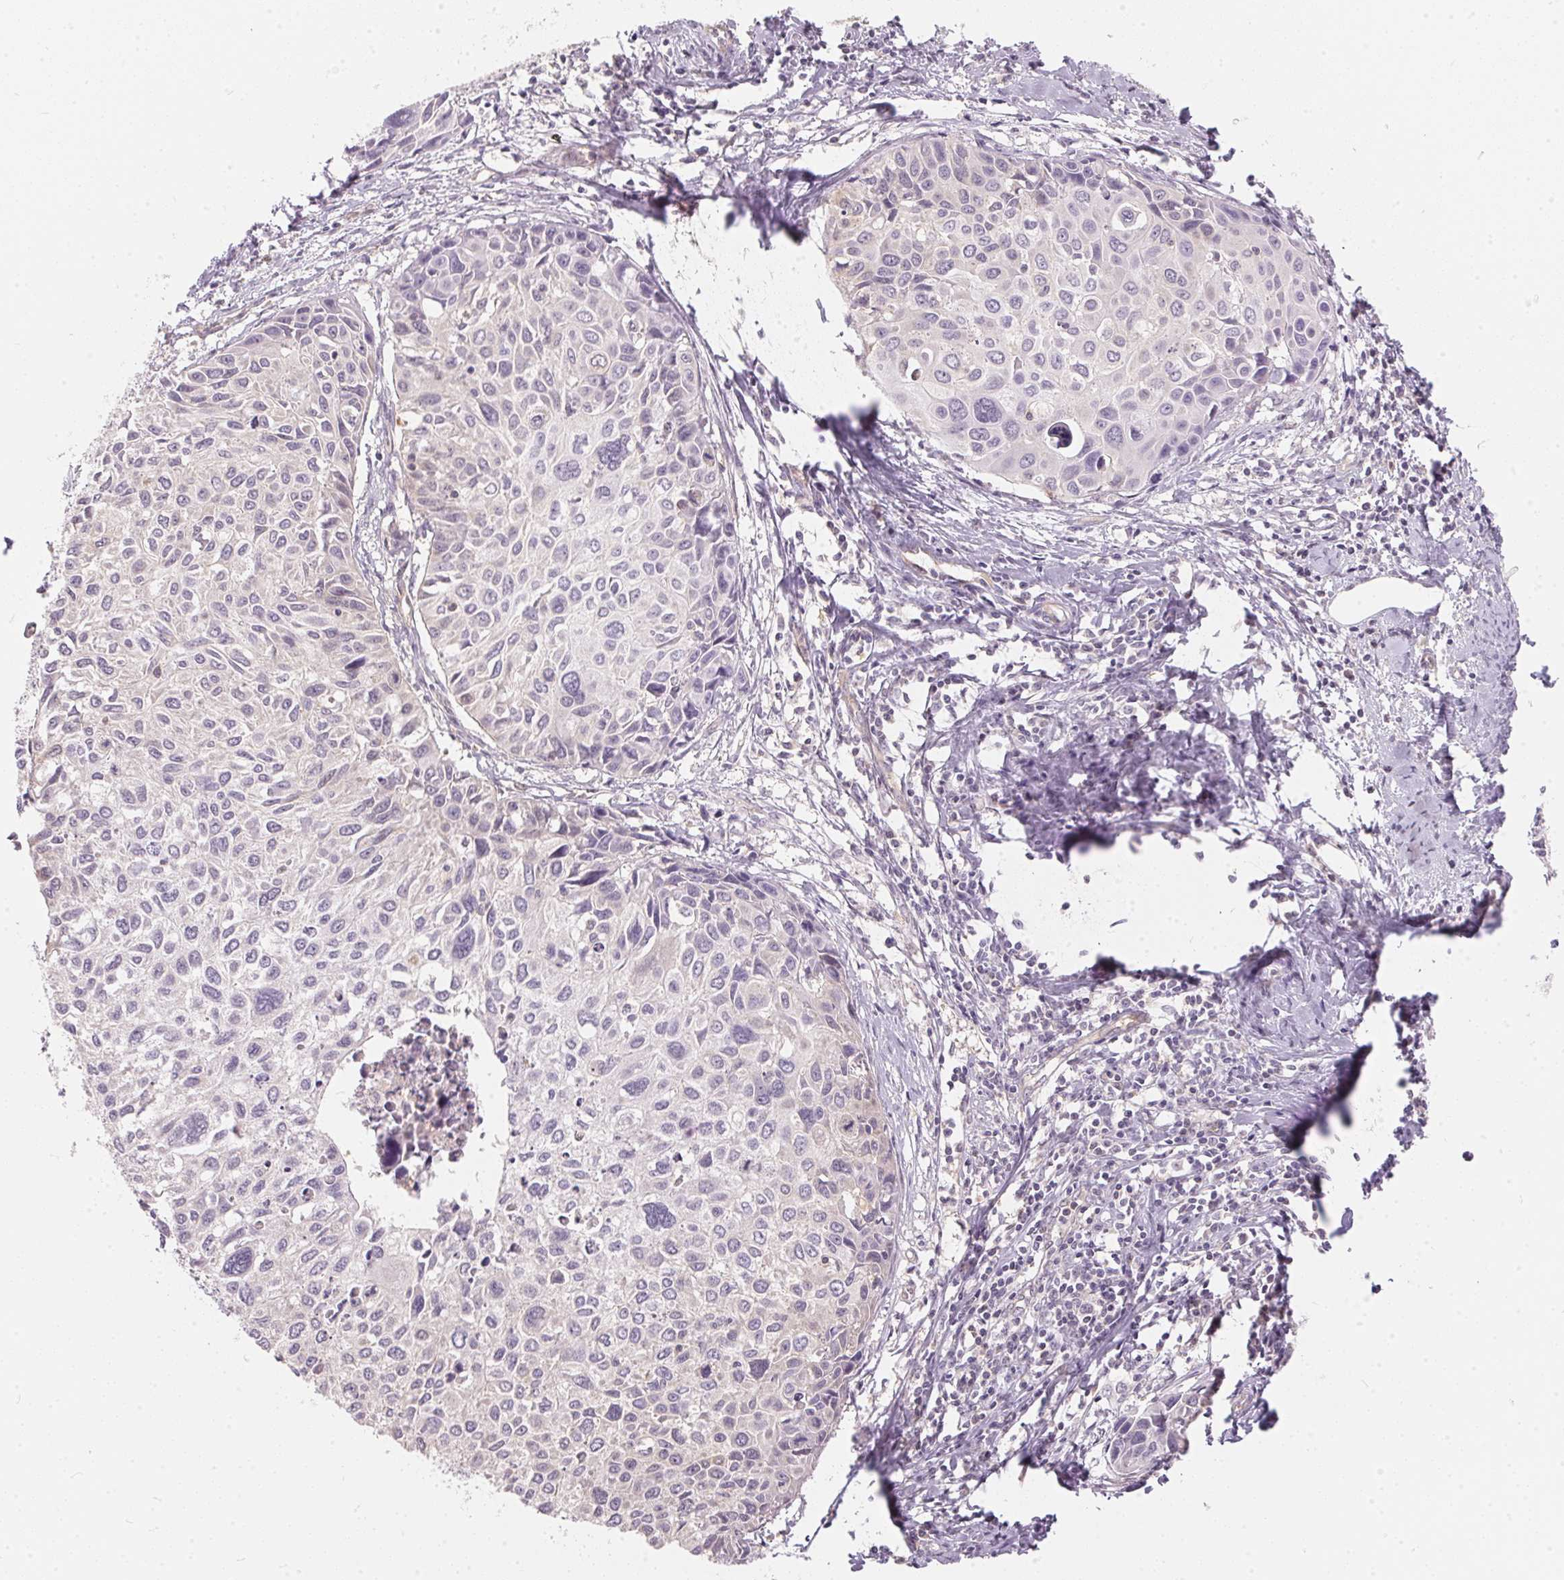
{"staining": {"intensity": "negative", "quantity": "none", "location": "none"}, "tissue": "cervical cancer", "cell_type": "Tumor cells", "image_type": "cancer", "snomed": [{"axis": "morphology", "description": "Squamous cell carcinoma, NOS"}, {"axis": "topography", "description": "Cervix"}], "caption": "This image is of cervical cancer (squamous cell carcinoma) stained with immunohistochemistry (IHC) to label a protein in brown with the nuclei are counter-stained blue. There is no expression in tumor cells. (Brightfield microscopy of DAB (3,3'-diaminobenzidine) immunohistochemistry (IHC) at high magnification).", "gene": "BLMH", "patient": {"sex": "female", "age": 50}}